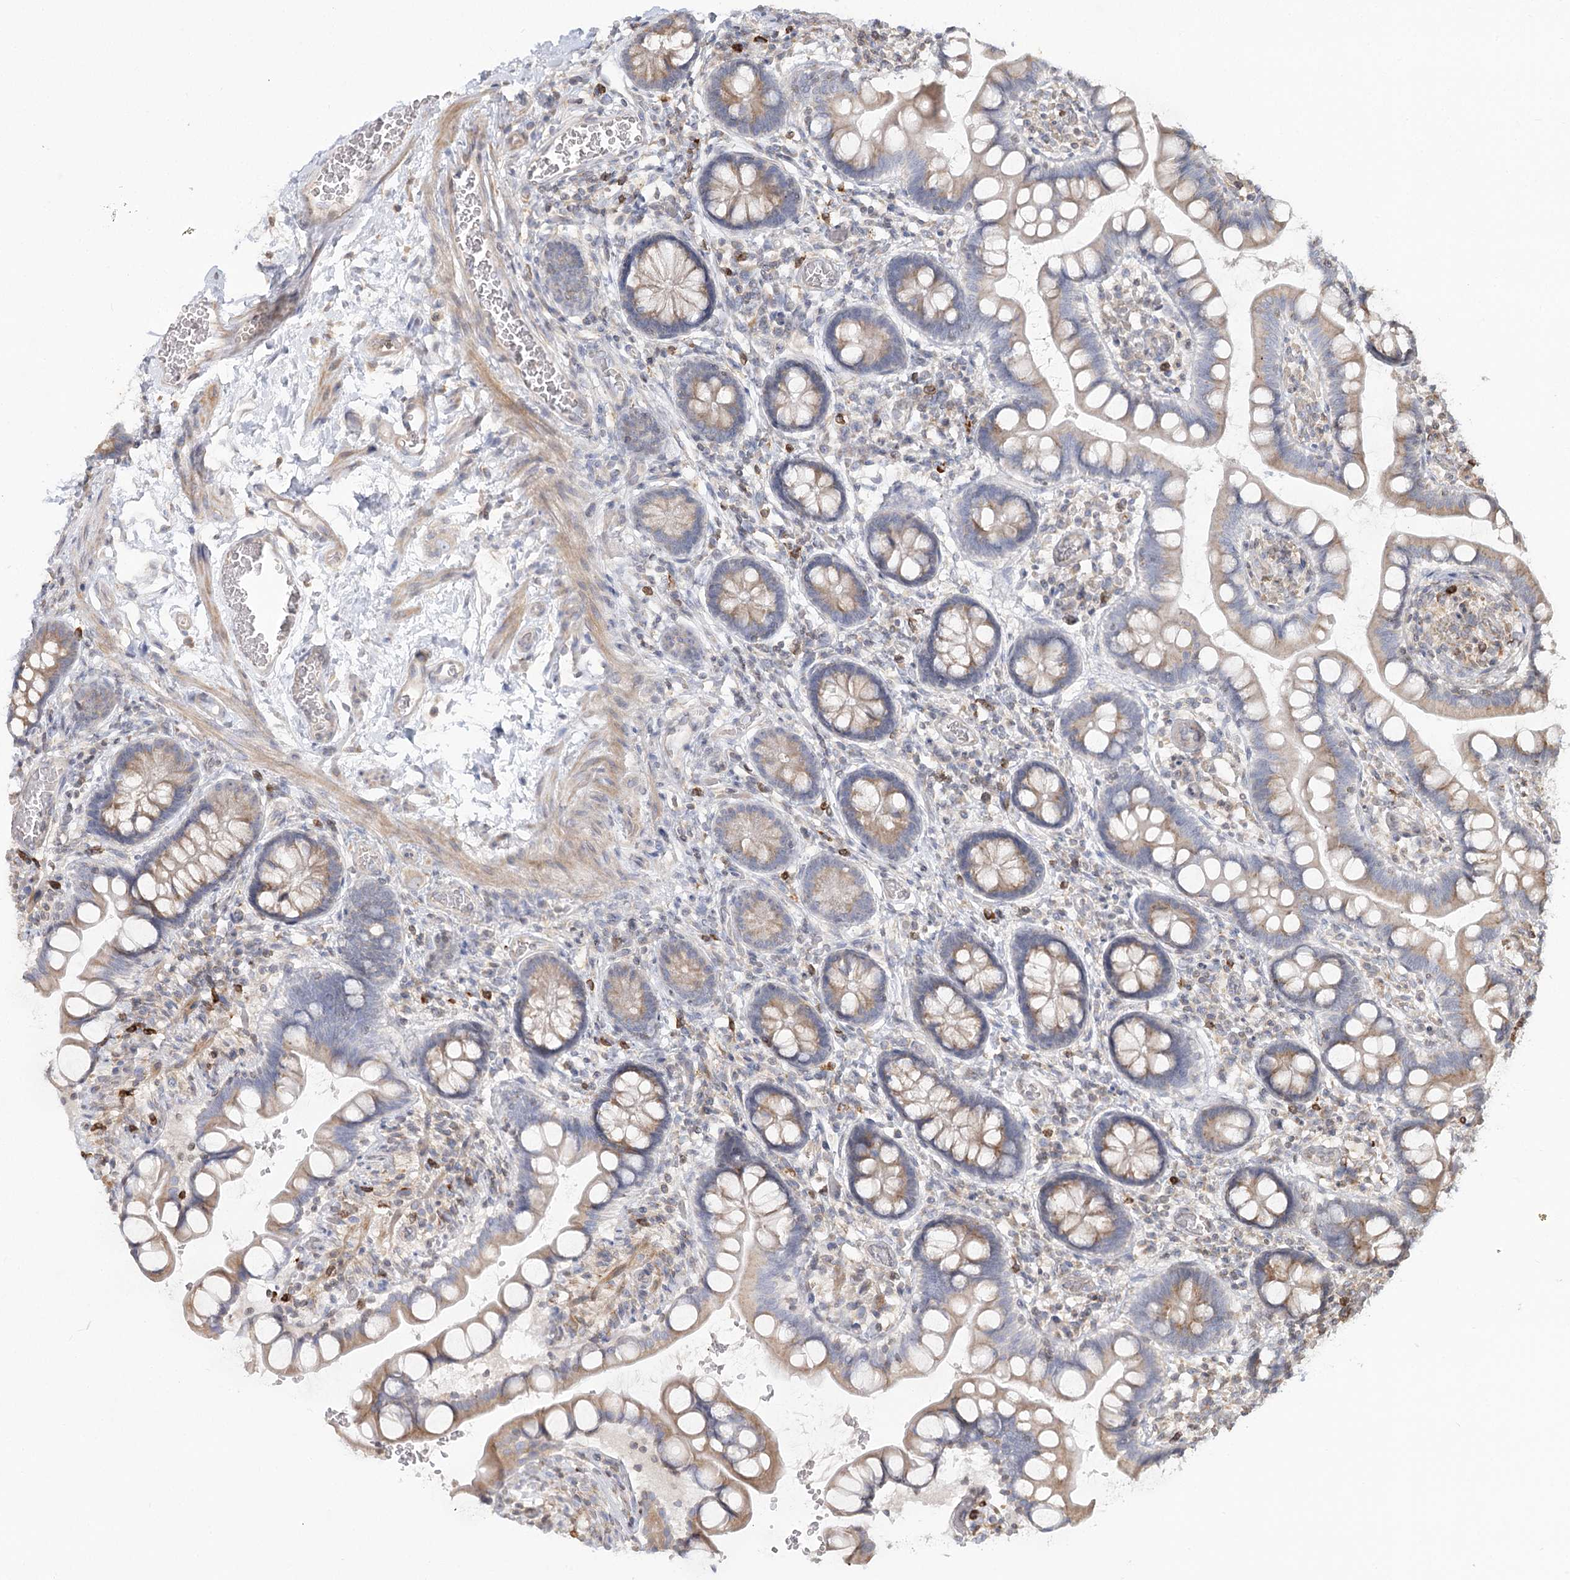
{"staining": {"intensity": "moderate", "quantity": "25%-75%", "location": "cytoplasmic/membranous"}, "tissue": "small intestine", "cell_type": "Glandular cells", "image_type": "normal", "snomed": [{"axis": "morphology", "description": "Normal tissue, NOS"}, {"axis": "topography", "description": "Small intestine"}], "caption": "There is medium levels of moderate cytoplasmic/membranous positivity in glandular cells of unremarkable small intestine, as demonstrated by immunohistochemical staining (brown color).", "gene": "MTMR3", "patient": {"sex": "male", "age": 52}}